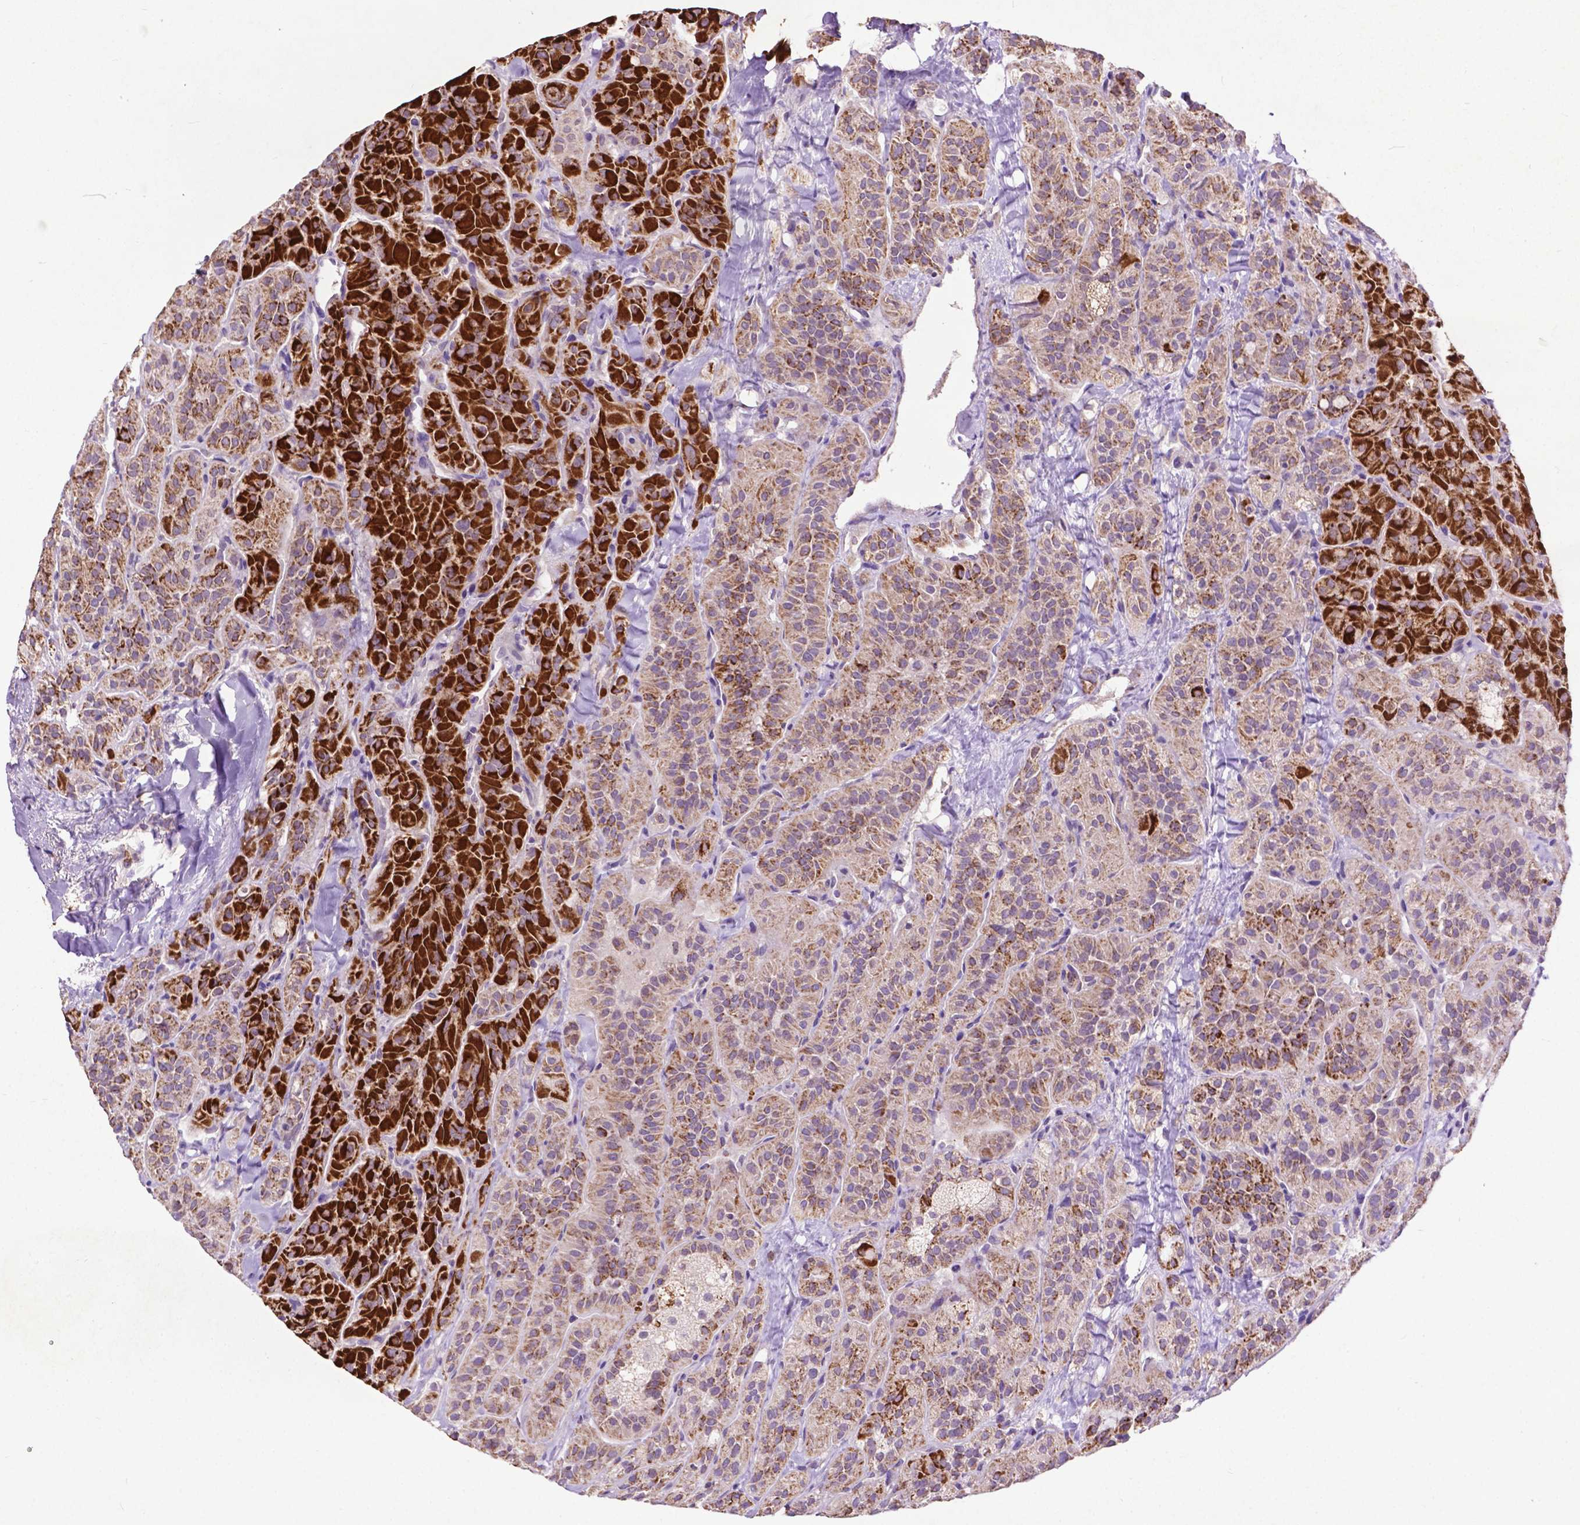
{"staining": {"intensity": "strong", "quantity": "25%-75%", "location": "cytoplasmic/membranous"}, "tissue": "thyroid cancer", "cell_type": "Tumor cells", "image_type": "cancer", "snomed": [{"axis": "morphology", "description": "Papillary adenocarcinoma, NOS"}, {"axis": "topography", "description": "Thyroid gland"}], "caption": "There is high levels of strong cytoplasmic/membranous staining in tumor cells of papillary adenocarcinoma (thyroid), as demonstrated by immunohistochemical staining (brown color).", "gene": "THEGL", "patient": {"sex": "female", "age": 45}}